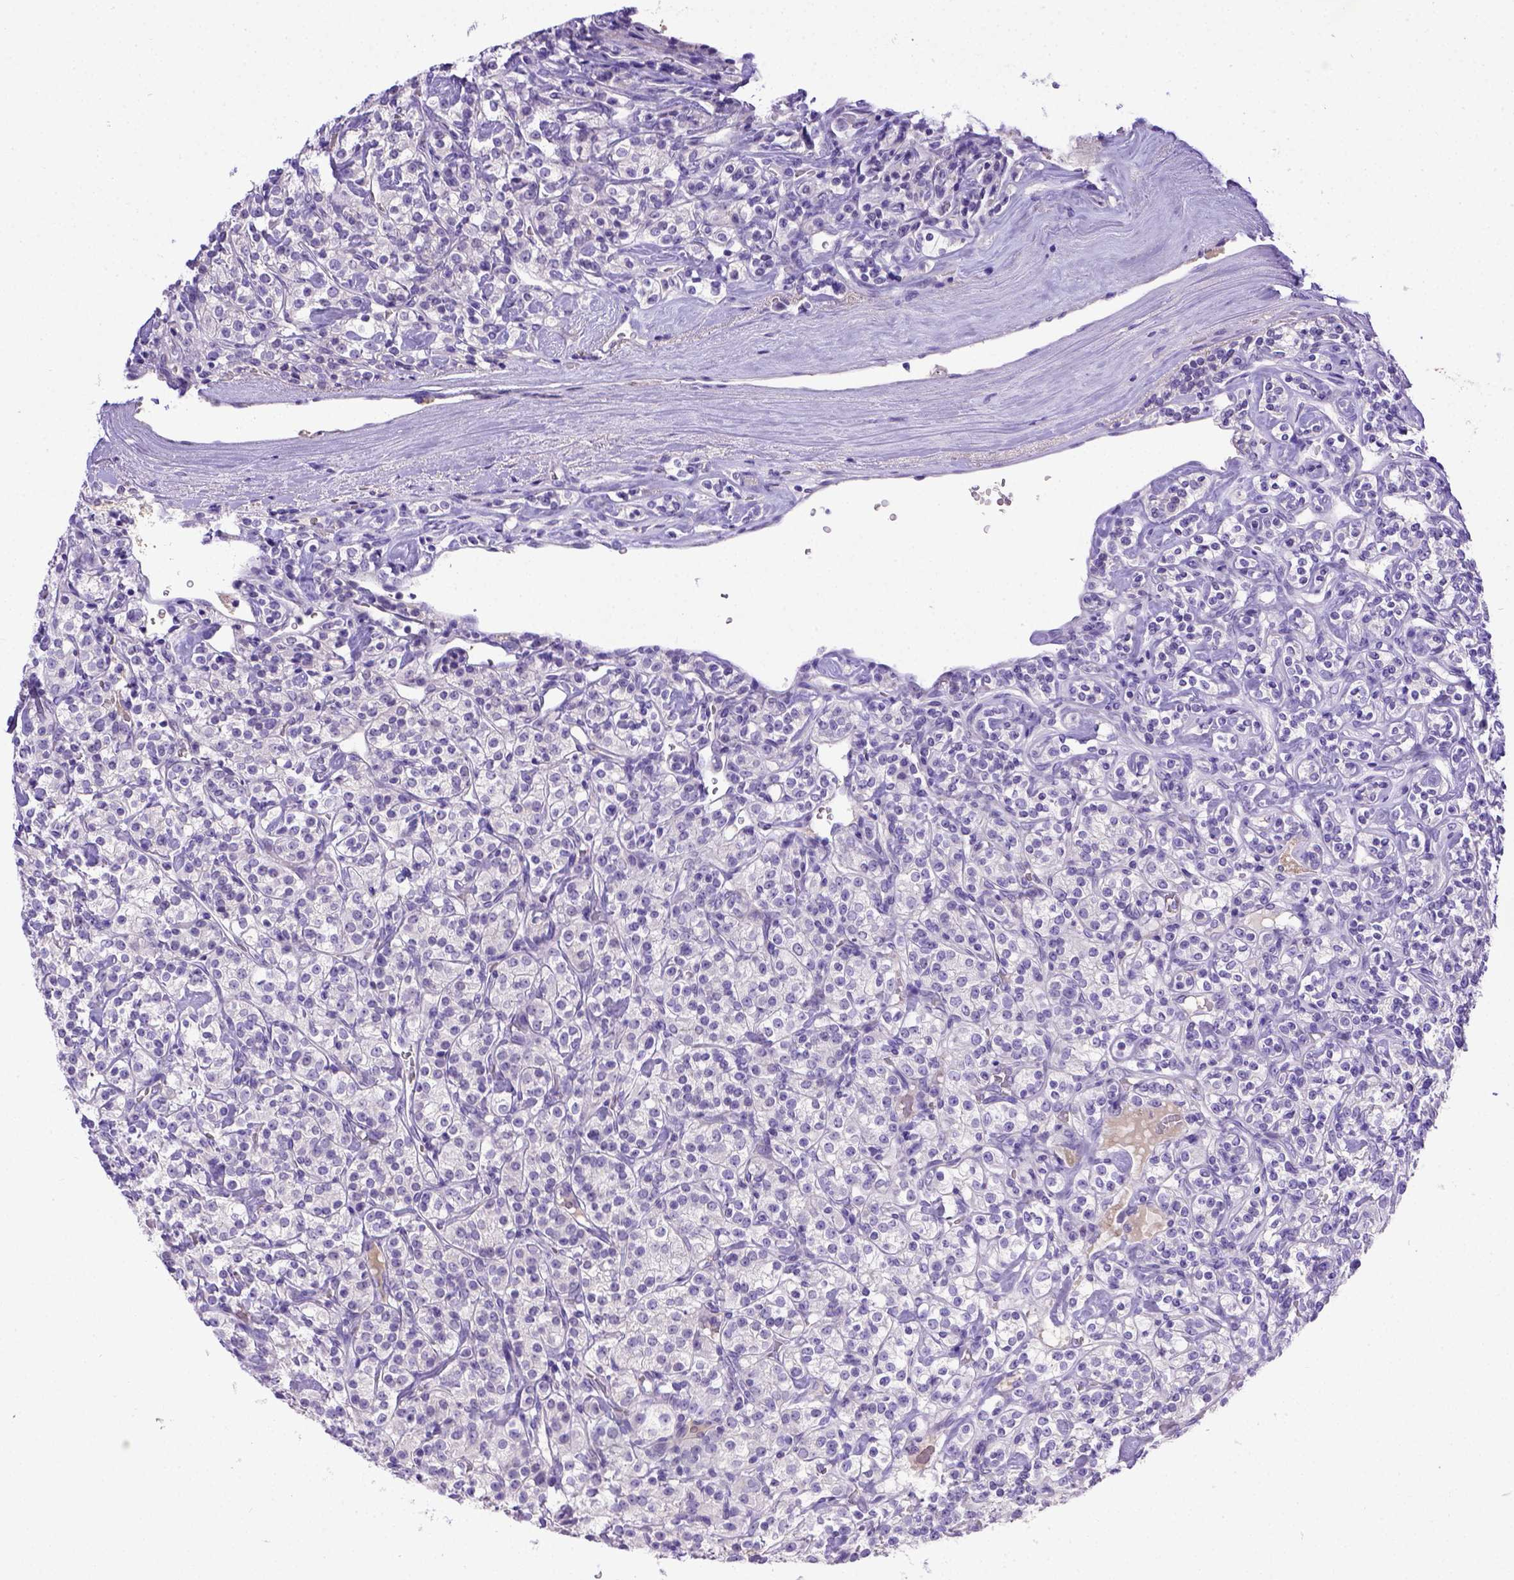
{"staining": {"intensity": "negative", "quantity": "none", "location": "none"}, "tissue": "renal cancer", "cell_type": "Tumor cells", "image_type": "cancer", "snomed": [{"axis": "morphology", "description": "Adenocarcinoma, NOS"}, {"axis": "topography", "description": "Kidney"}], "caption": "Immunohistochemistry of human renal cancer (adenocarcinoma) exhibits no positivity in tumor cells. (Stains: DAB immunohistochemistry with hematoxylin counter stain, Microscopy: brightfield microscopy at high magnification).", "gene": "BTN1A1", "patient": {"sex": "male", "age": 77}}